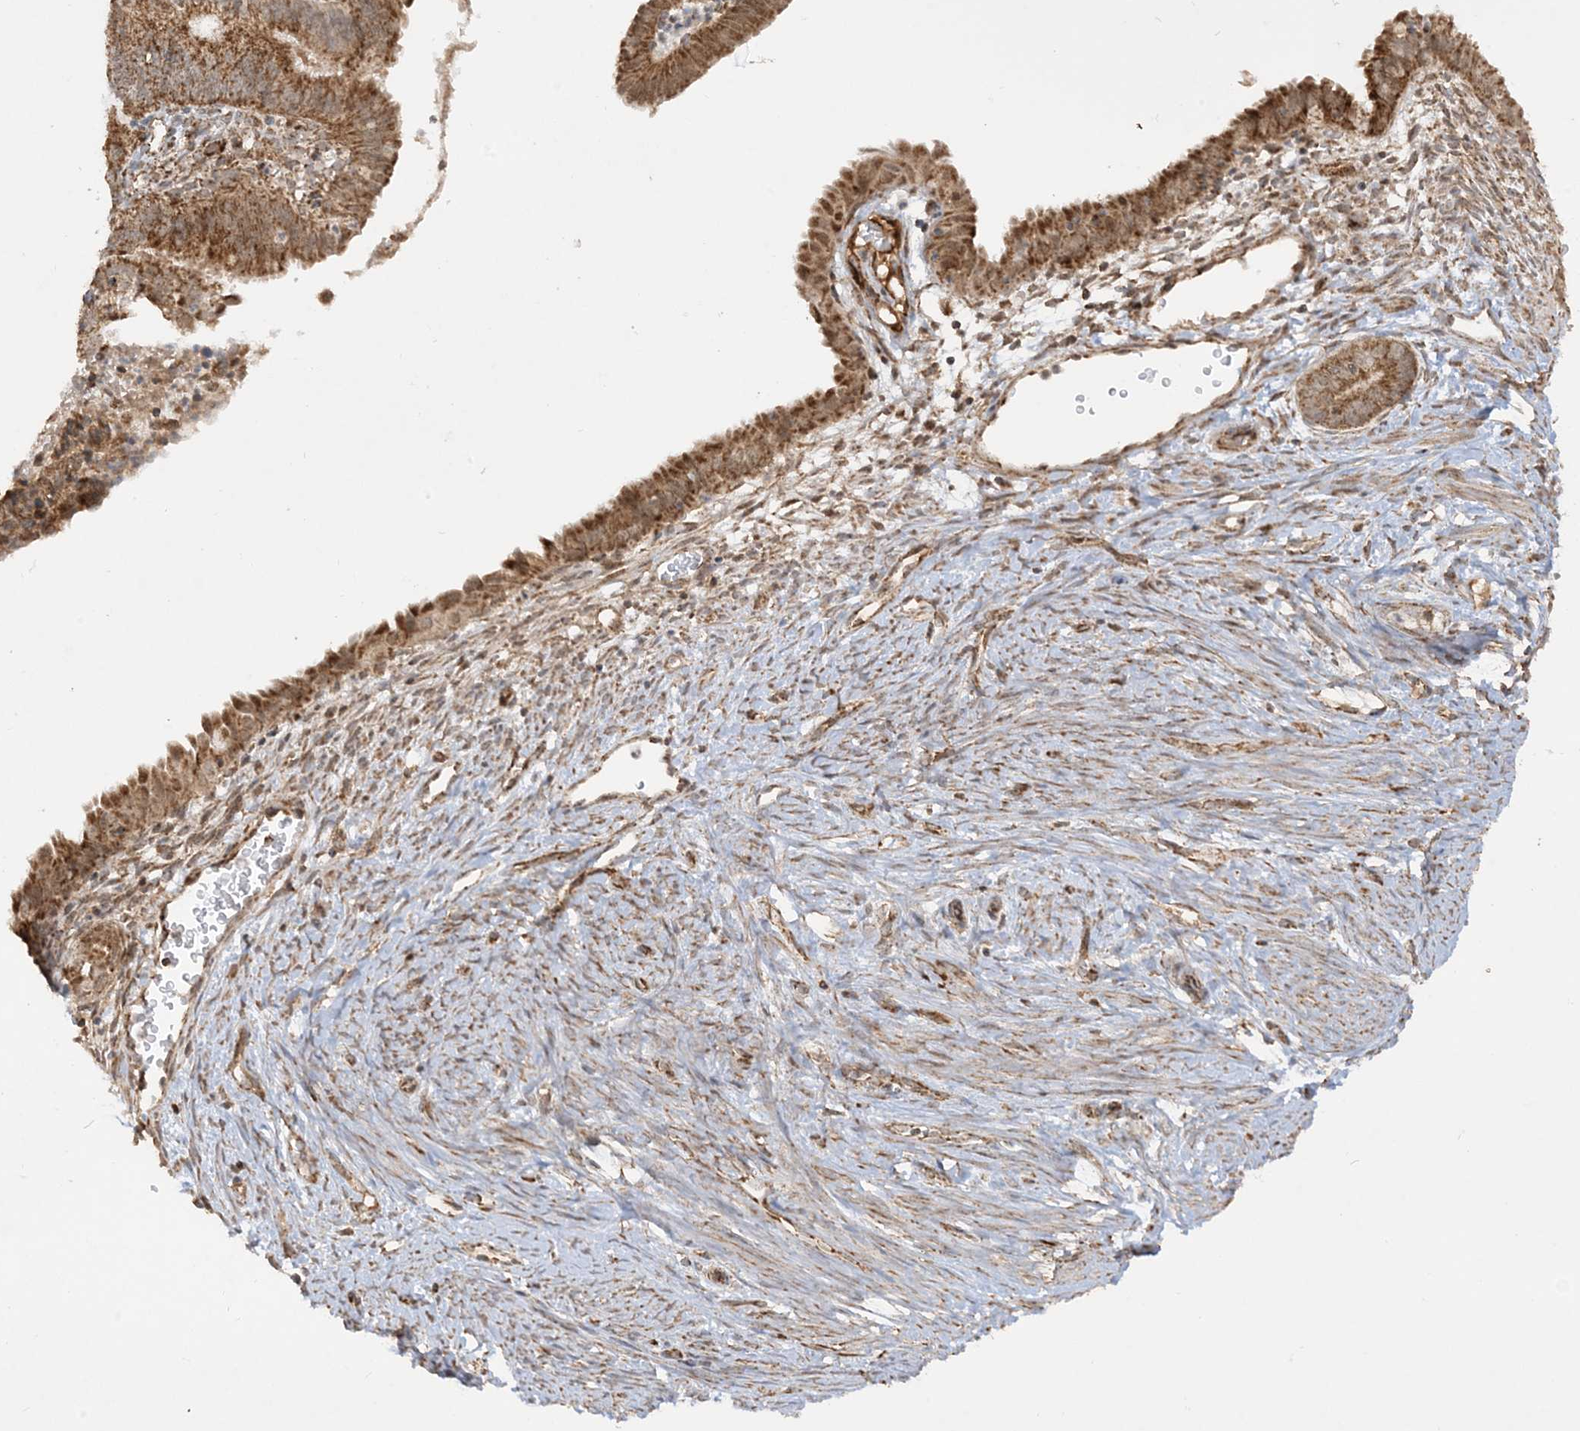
{"staining": {"intensity": "strong", "quantity": ">75%", "location": "cytoplasmic/membranous"}, "tissue": "endometrial cancer", "cell_type": "Tumor cells", "image_type": "cancer", "snomed": [{"axis": "morphology", "description": "Adenocarcinoma, NOS"}, {"axis": "topography", "description": "Endometrium"}], "caption": "Immunohistochemical staining of endometrial adenocarcinoma shows high levels of strong cytoplasmic/membranous protein positivity in approximately >75% of tumor cells.", "gene": "NDUFAF3", "patient": {"sex": "female", "age": 51}}